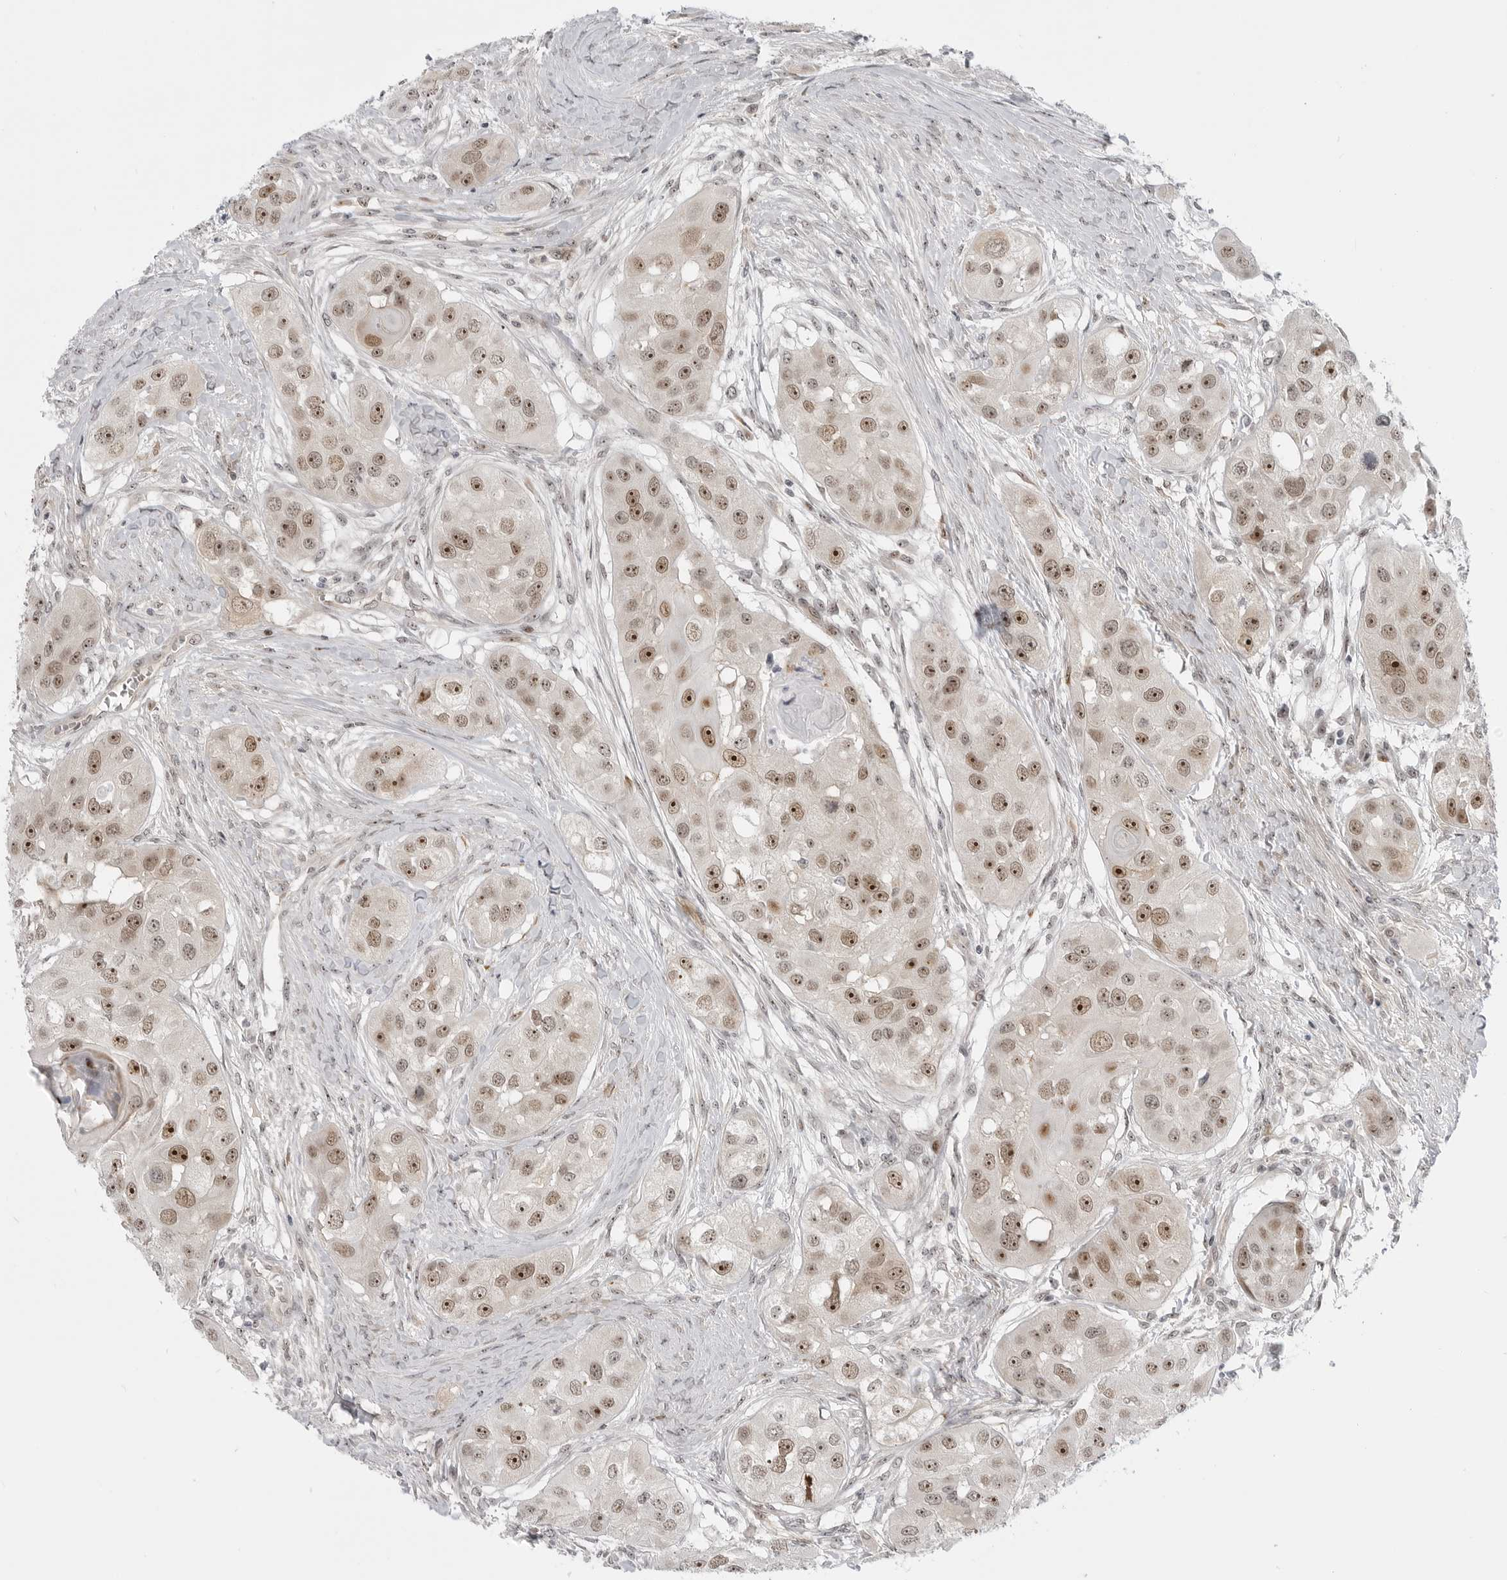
{"staining": {"intensity": "strong", "quantity": ">75%", "location": "nuclear"}, "tissue": "head and neck cancer", "cell_type": "Tumor cells", "image_type": "cancer", "snomed": [{"axis": "morphology", "description": "Normal tissue, NOS"}, {"axis": "morphology", "description": "Squamous cell carcinoma, NOS"}, {"axis": "topography", "description": "Skeletal muscle"}, {"axis": "topography", "description": "Head-Neck"}], "caption": "IHC photomicrograph of head and neck cancer (squamous cell carcinoma) stained for a protein (brown), which displays high levels of strong nuclear positivity in approximately >75% of tumor cells.", "gene": "CEP295NL", "patient": {"sex": "male", "age": 51}}